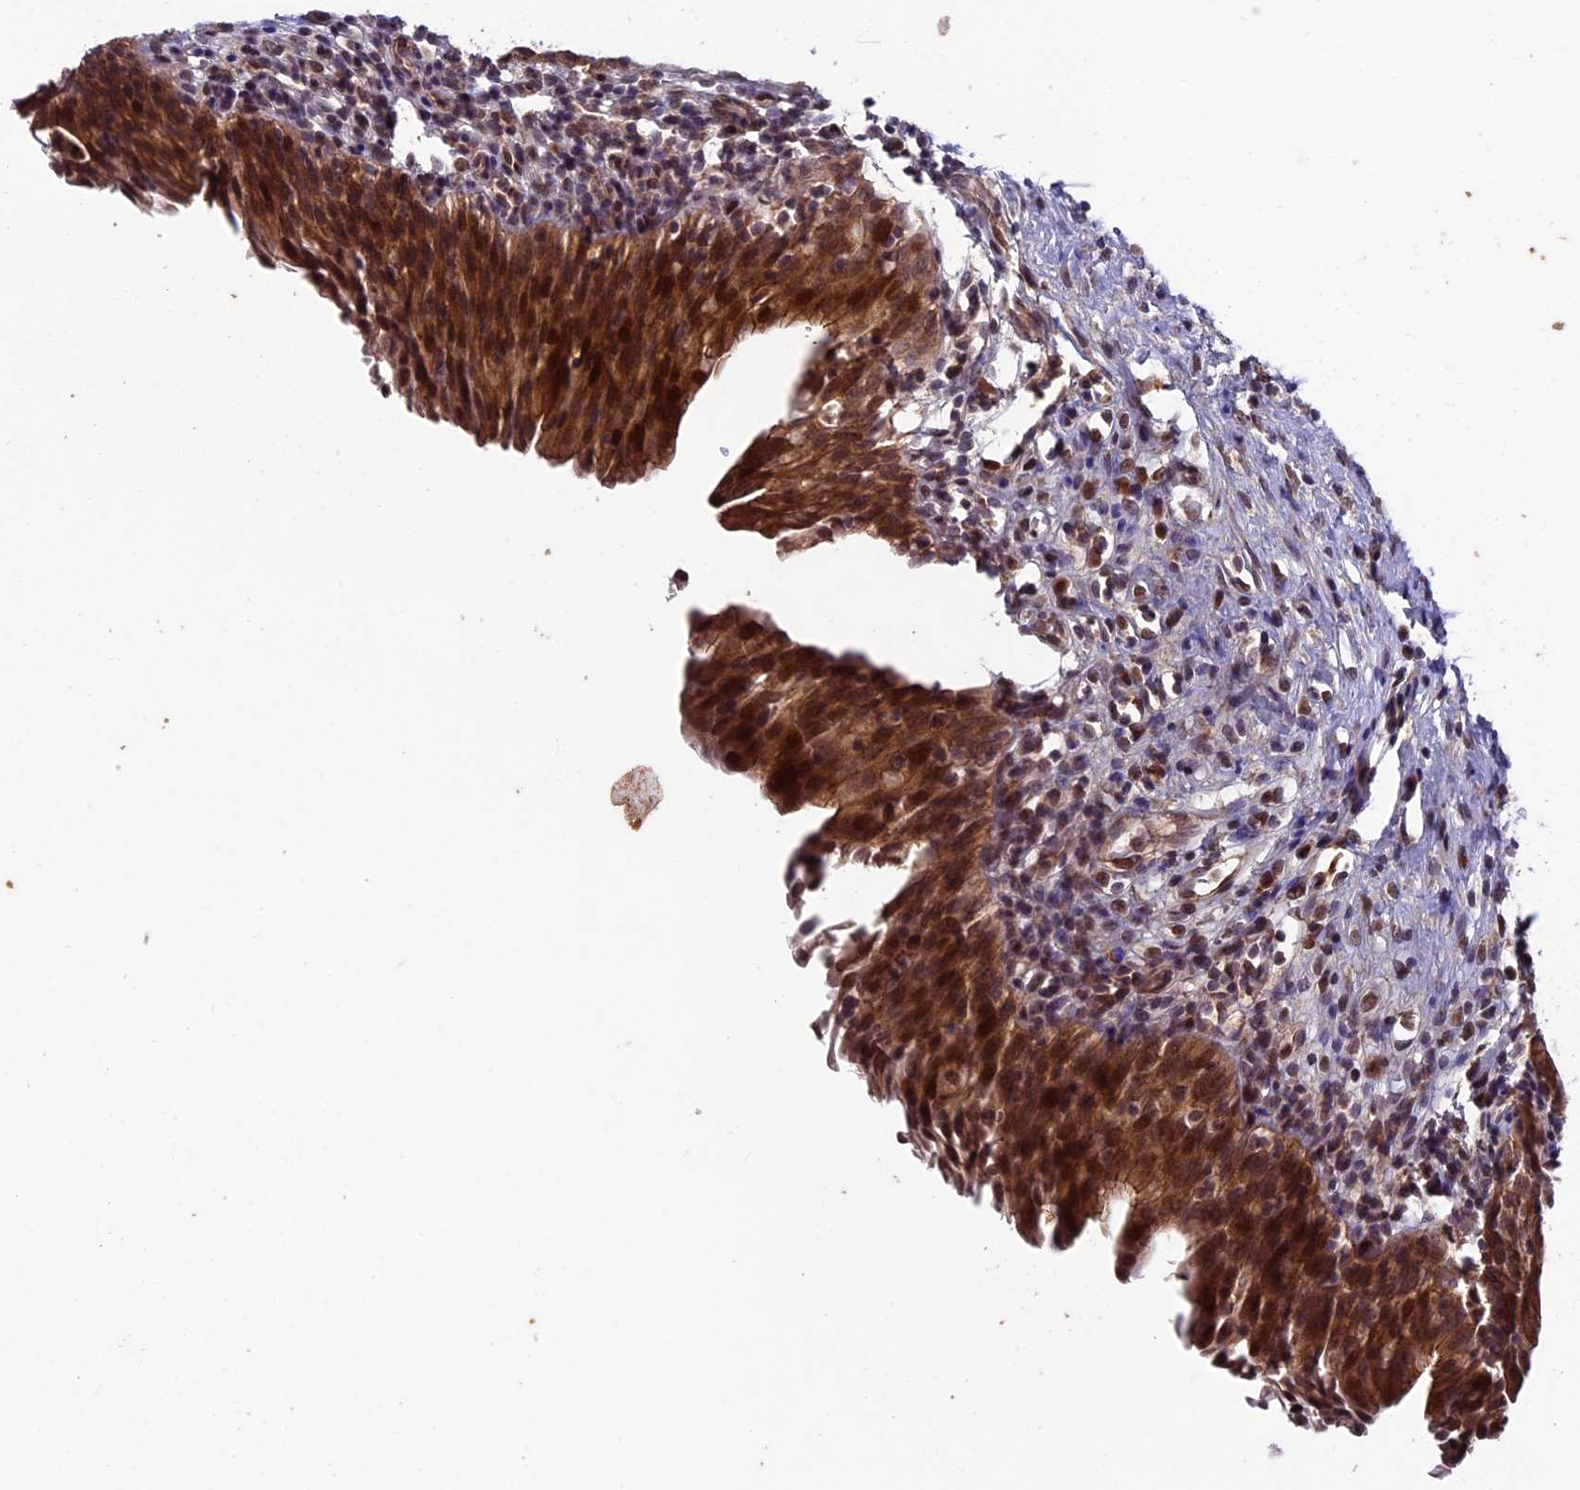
{"staining": {"intensity": "strong", "quantity": ">75%", "location": "cytoplasmic/membranous,nuclear"}, "tissue": "urinary bladder", "cell_type": "Urothelial cells", "image_type": "normal", "snomed": [{"axis": "morphology", "description": "Normal tissue, NOS"}, {"axis": "morphology", "description": "Inflammation, NOS"}, {"axis": "topography", "description": "Urinary bladder"}], "caption": "Immunohistochemical staining of normal human urinary bladder shows high levels of strong cytoplasmic/membranous,nuclear positivity in about >75% of urothelial cells. (brown staining indicates protein expression, while blue staining denotes nuclei).", "gene": "SIPA1L3", "patient": {"sex": "male", "age": 63}}